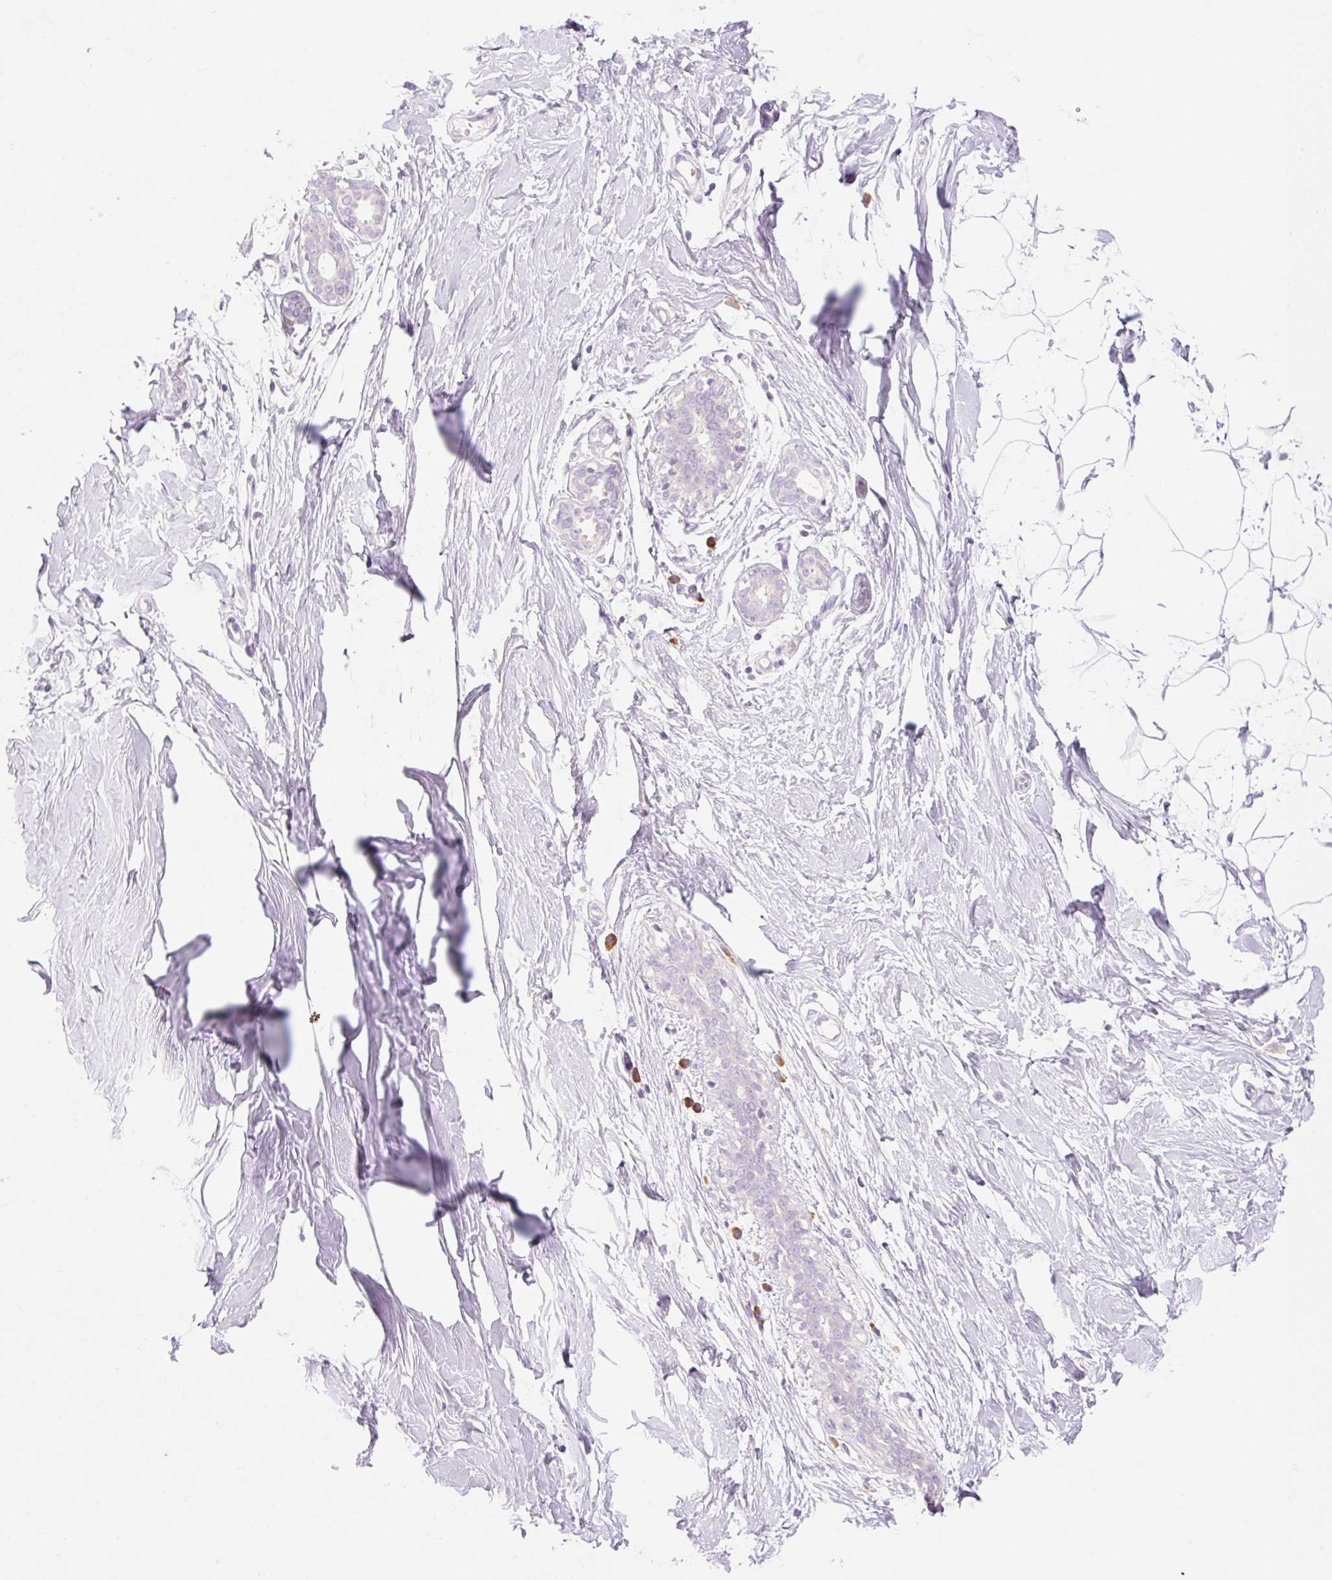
{"staining": {"intensity": "negative", "quantity": "none", "location": "none"}, "tissue": "breast", "cell_type": "Adipocytes", "image_type": "normal", "snomed": [{"axis": "morphology", "description": "Normal tissue, NOS"}, {"axis": "topography", "description": "Breast"}], "caption": "Breast stained for a protein using immunohistochemistry reveals no positivity adipocytes.", "gene": "MYO1D", "patient": {"sex": "female", "age": 27}}